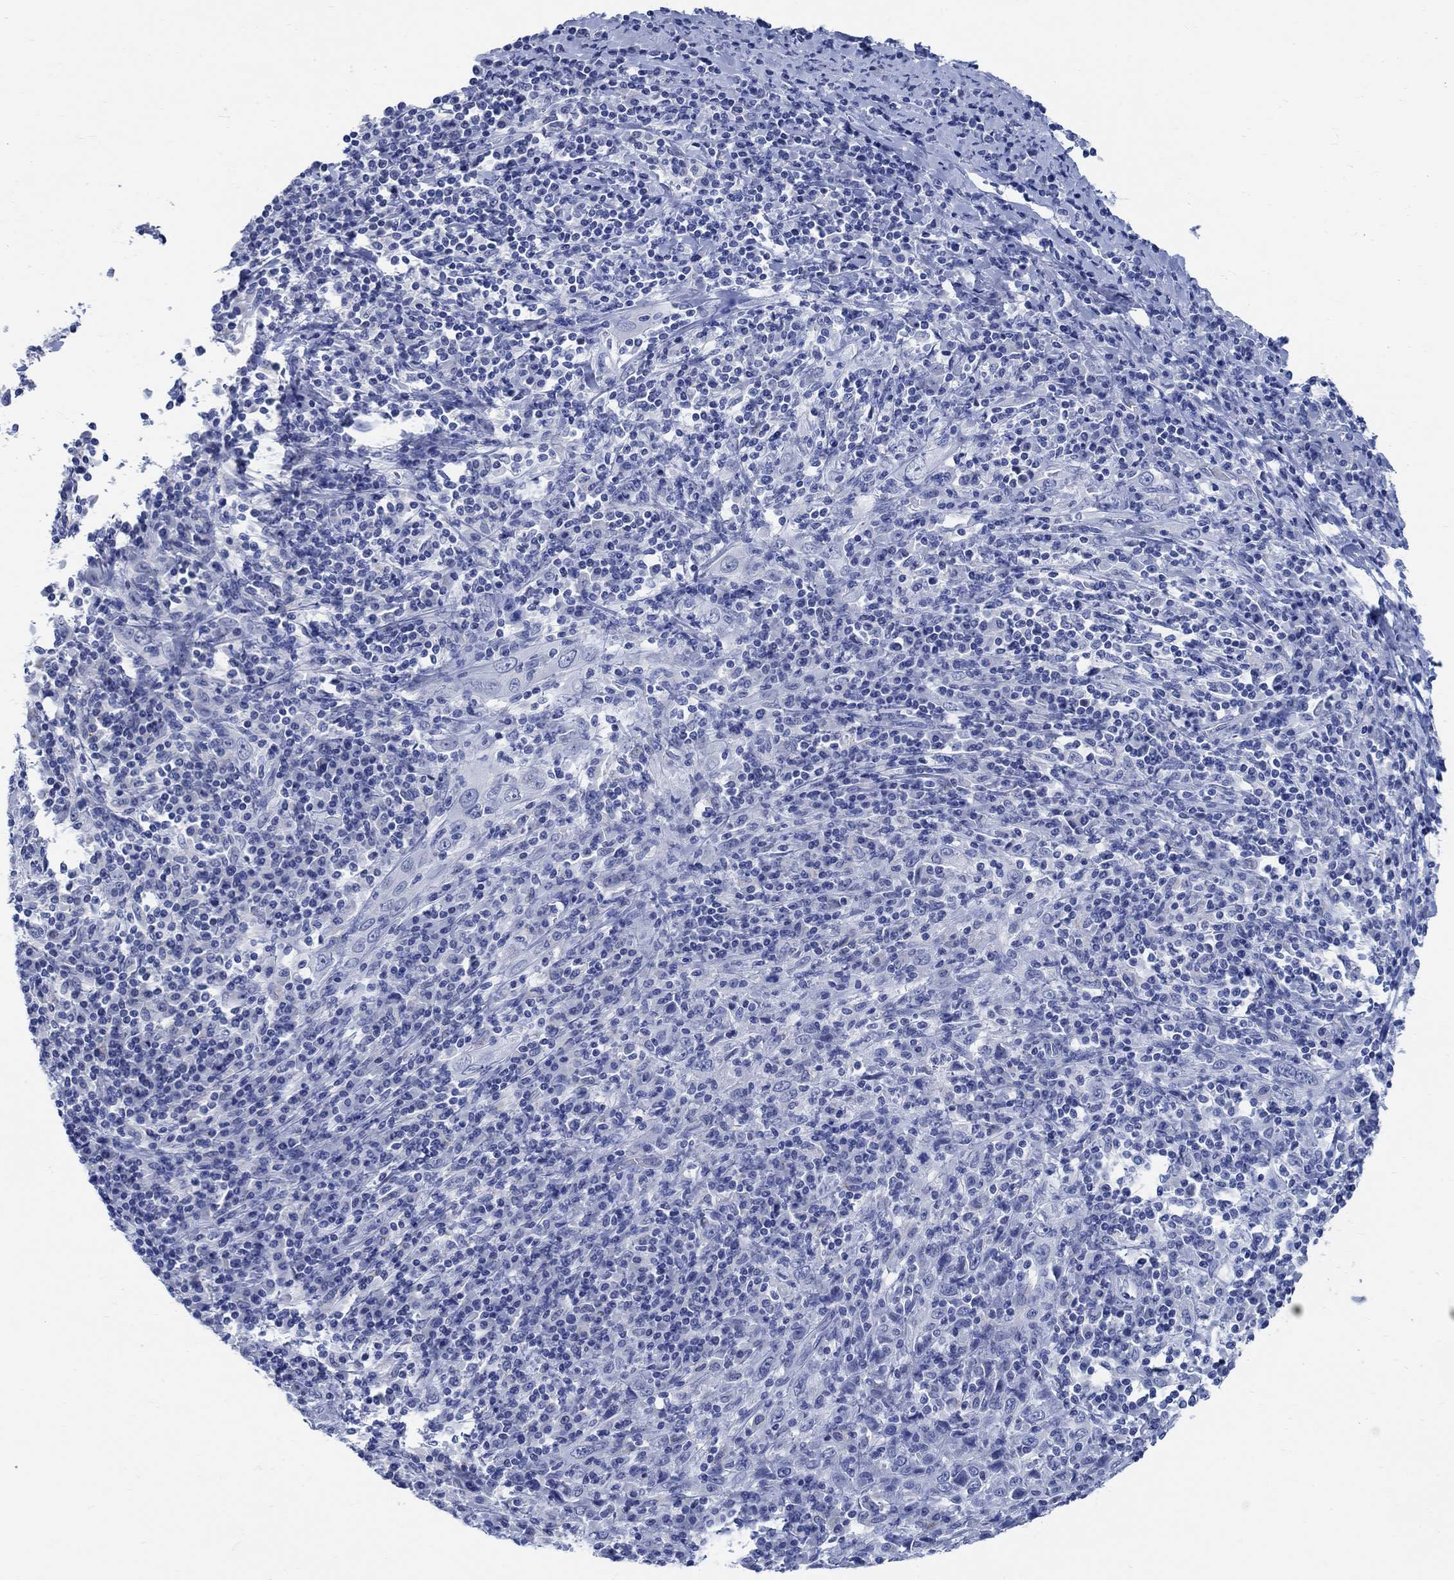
{"staining": {"intensity": "negative", "quantity": "none", "location": "none"}, "tissue": "cervical cancer", "cell_type": "Tumor cells", "image_type": "cancer", "snomed": [{"axis": "morphology", "description": "Squamous cell carcinoma, NOS"}, {"axis": "topography", "description": "Cervix"}], "caption": "This is an immunohistochemistry (IHC) histopathology image of squamous cell carcinoma (cervical). There is no staining in tumor cells.", "gene": "CAMK2N1", "patient": {"sex": "female", "age": 46}}